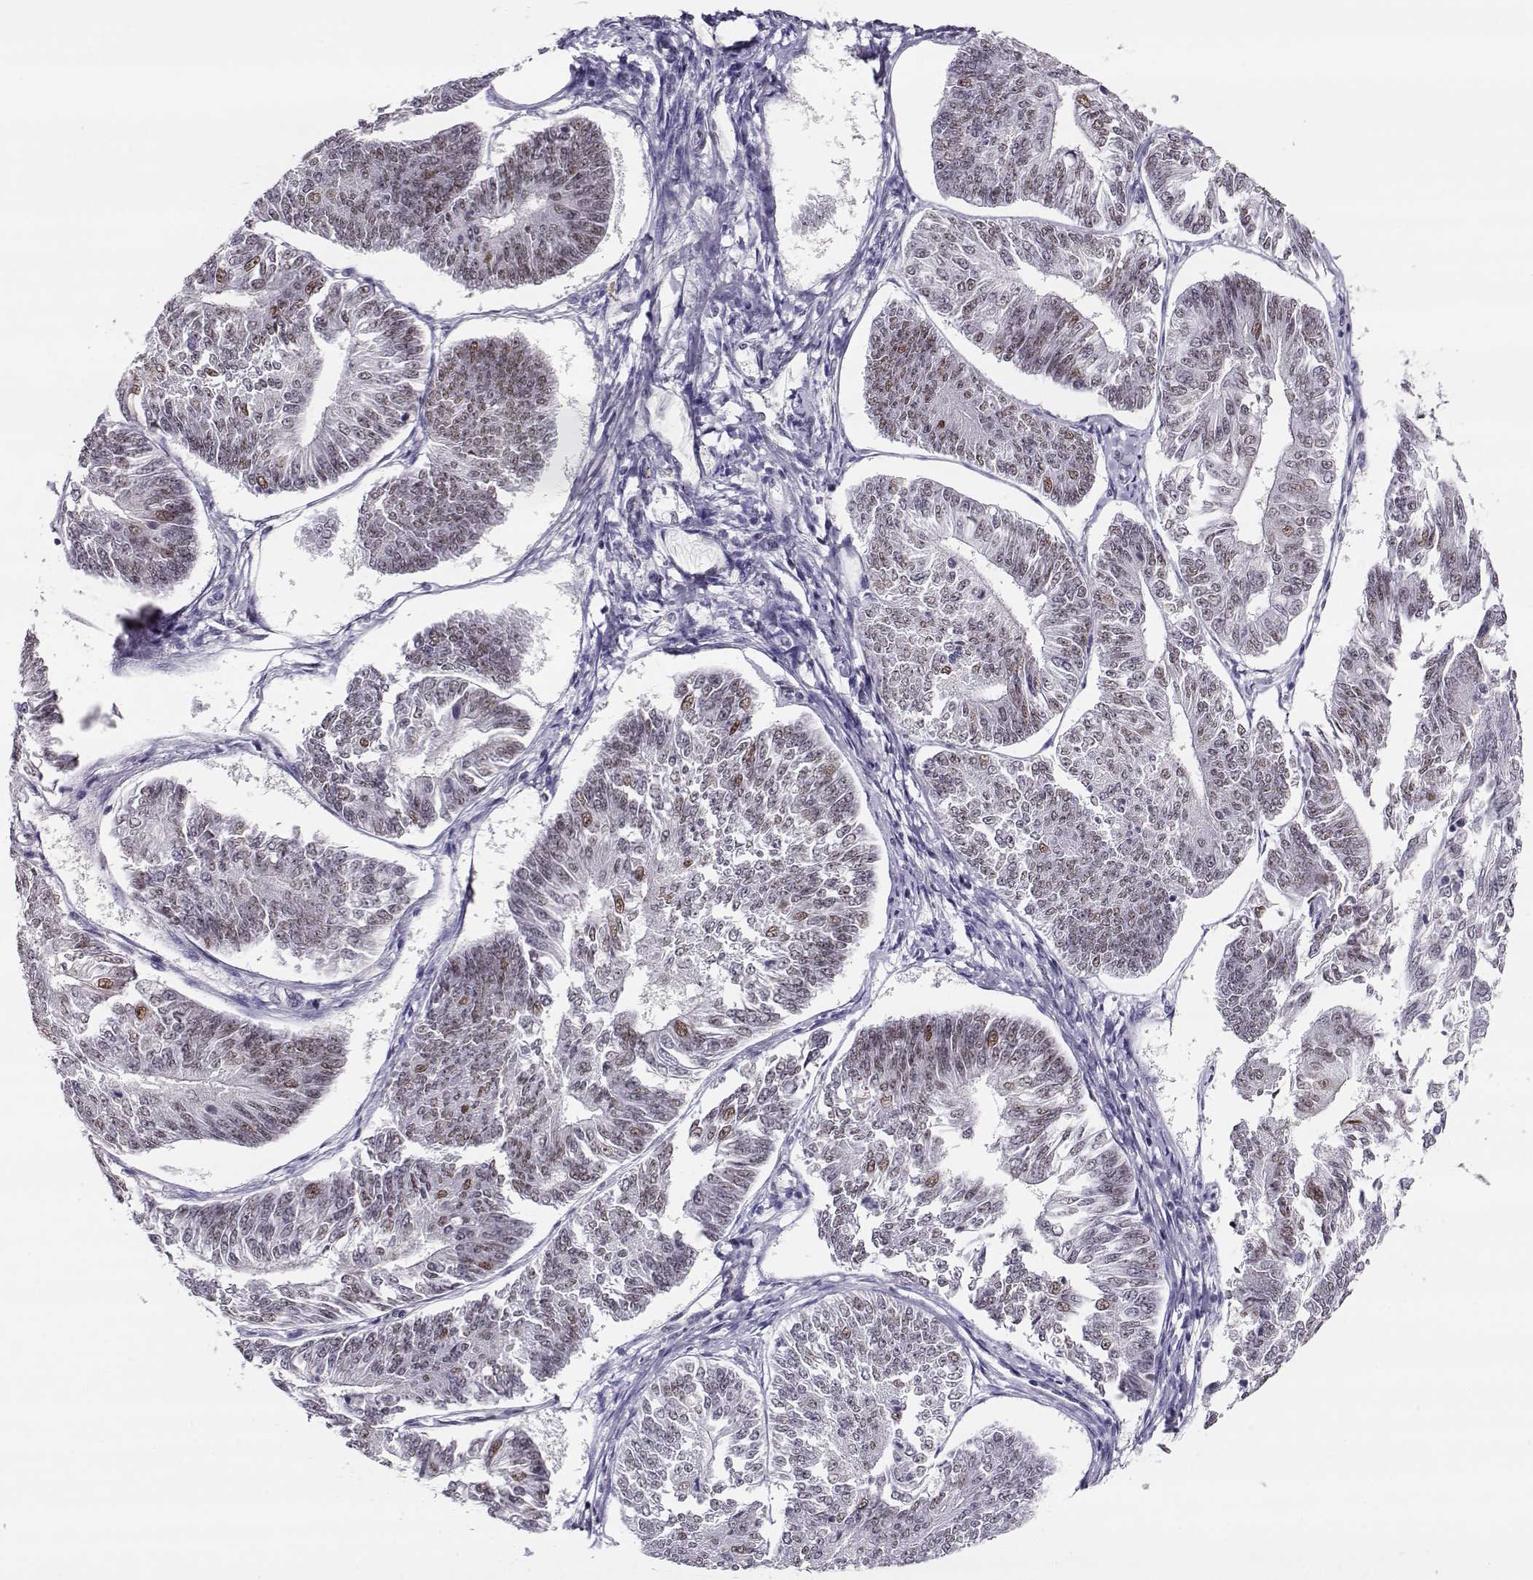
{"staining": {"intensity": "weak", "quantity": "25%-75%", "location": "nuclear"}, "tissue": "endometrial cancer", "cell_type": "Tumor cells", "image_type": "cancer", "snomed": [{"axis": "morphology", "description": "Adenocarcinoma, NOS"}, {"axis": "topography", "description": "Endometrium"}], "caption": "The histopathology image displays immunohistochemical staining of adenocarcinoma (endometrial). There is weak nuclear staining is identified in approximately 25%-75% of tumor cells.", "gene": "POLI", "patient": {"sex": "female", "age": 58}}